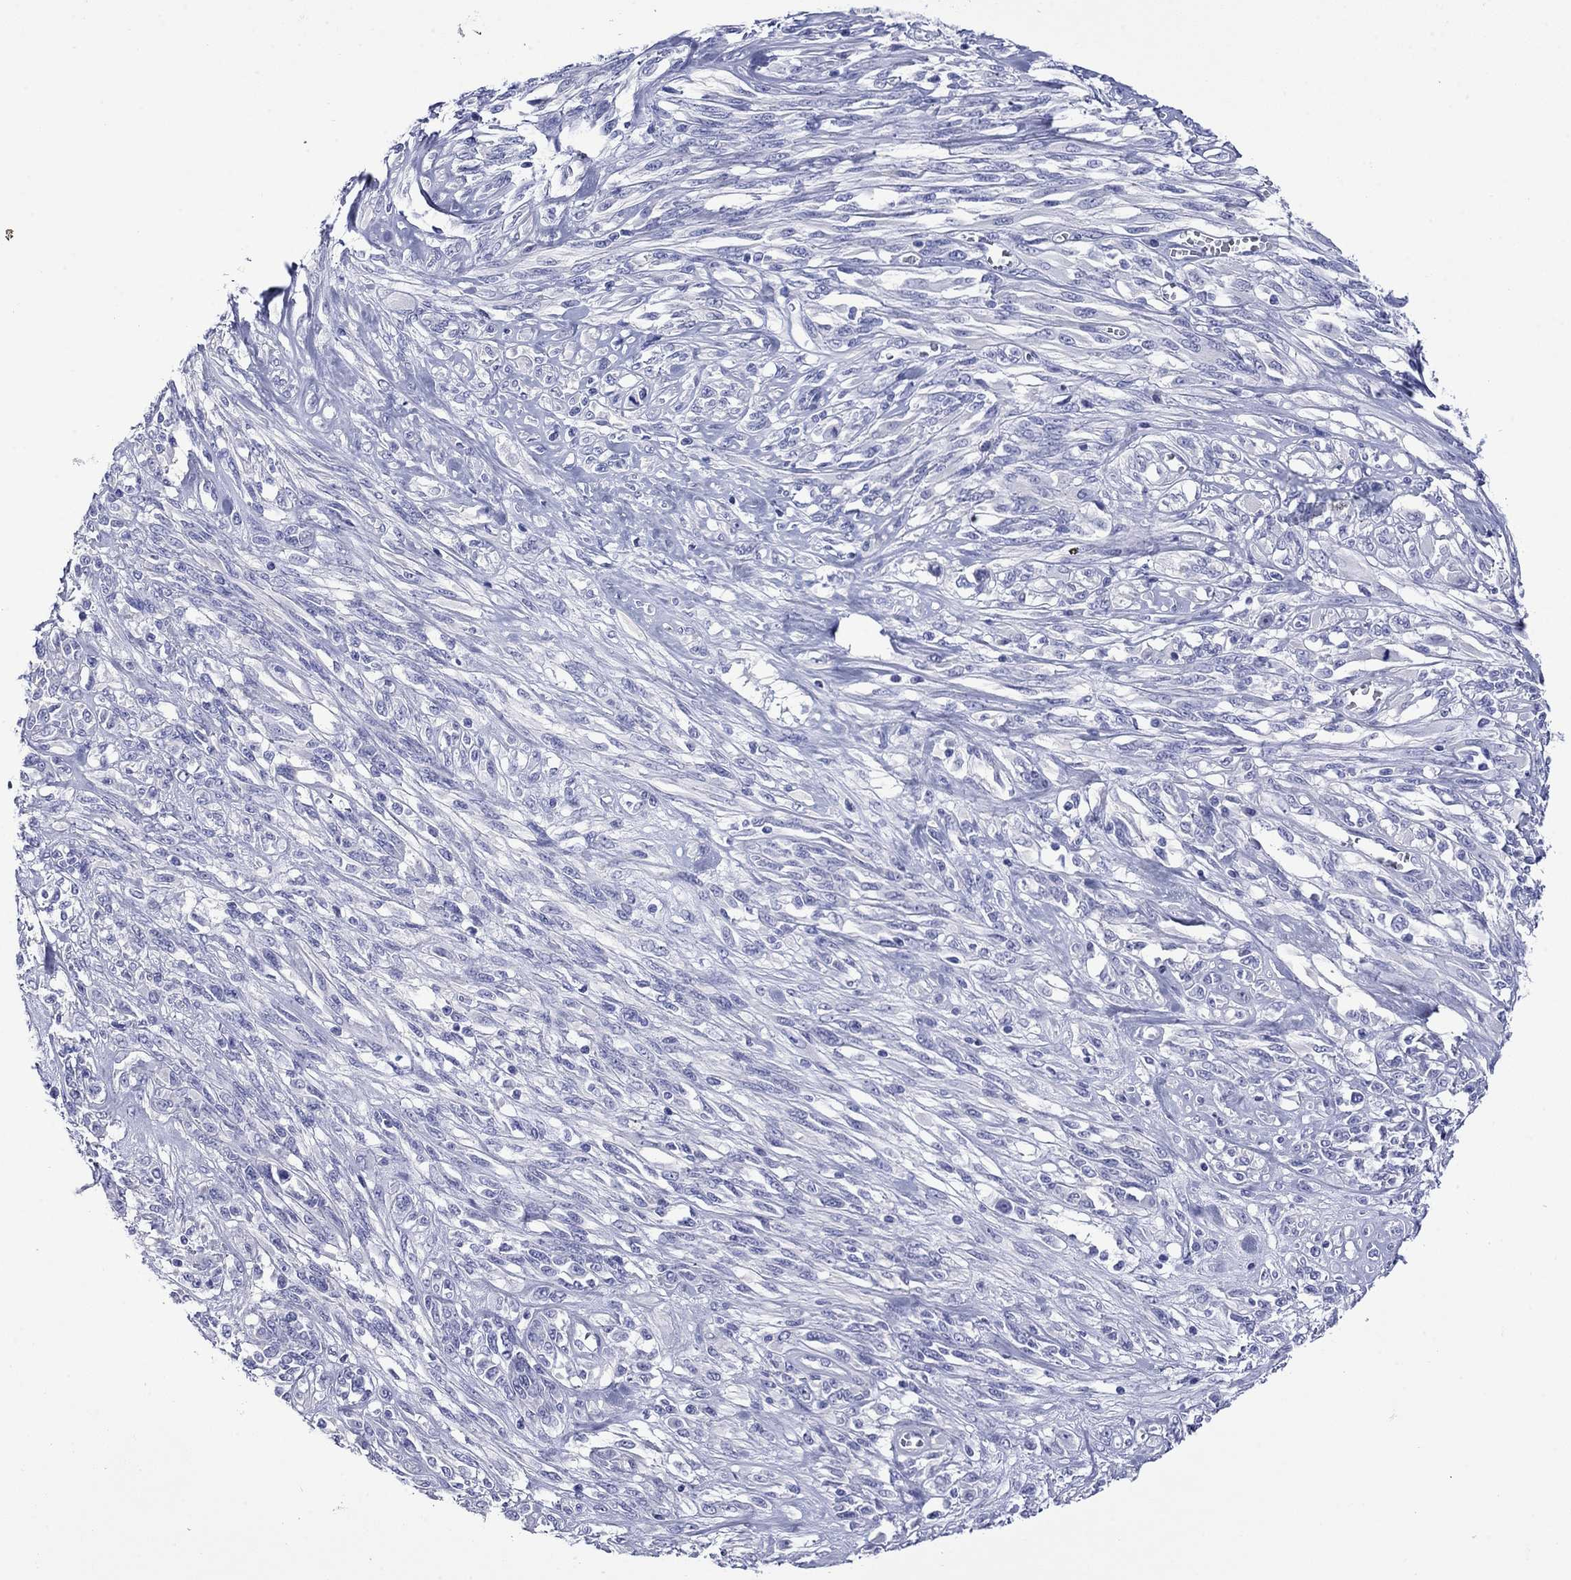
{"staining": {"intensity": "negative", "quantity": "none", "location": "none"}, "tissue": "melanoma", "cell_type": "Tumor cells", "image_type": "cancer", "snomed": [{"axis": "morphology", "description": "Malignant melanoma, NOS"}, {"axis": "topography", "description": "Skin"}], "caption": "The photomicrograph demonstrates no significant expression in tumor cells of malignant melanoma.", "gene": "GIP", "patient": {"sex": "female", "age": 91}}